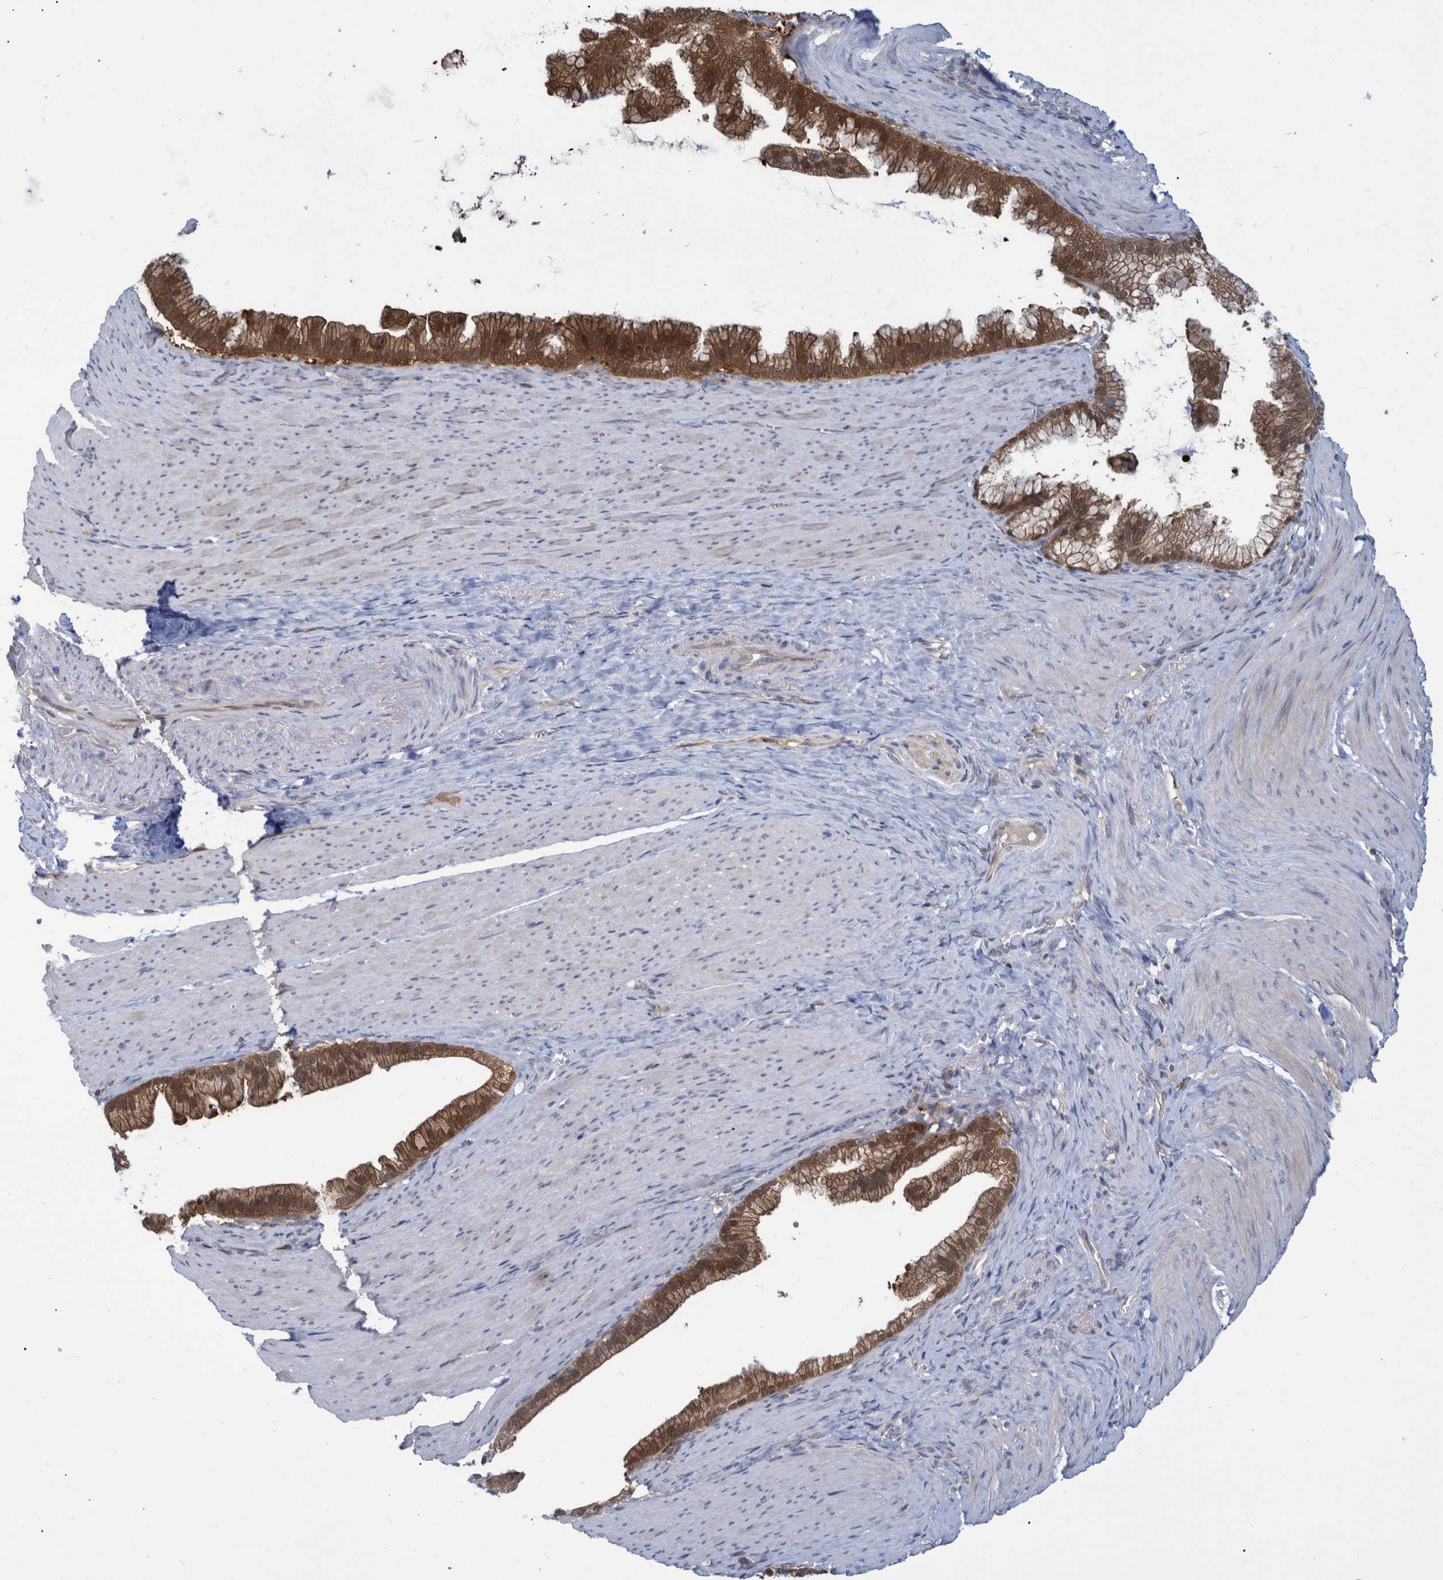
{"staining": {"intensity": "moderate", "quantity": ">75%", "location": "cytoplasmic/membranous"}, "tissue": "pancreatic cancer", "cell_type": "Tumor cells", "image_type": "cancer", "snomed": [{"axis": "morphology", "description": "Adenocarcinoma, NOS"}, {"axis": "topography", "description": "Pancreas"}], "caption": "Pancreatic cancer stained for a protein demonstrates moderate cytoplasmic/membranous positivity in tumor cells.", "gene": "PCYT2", "patient": {"sex": "male", "age": 69}}